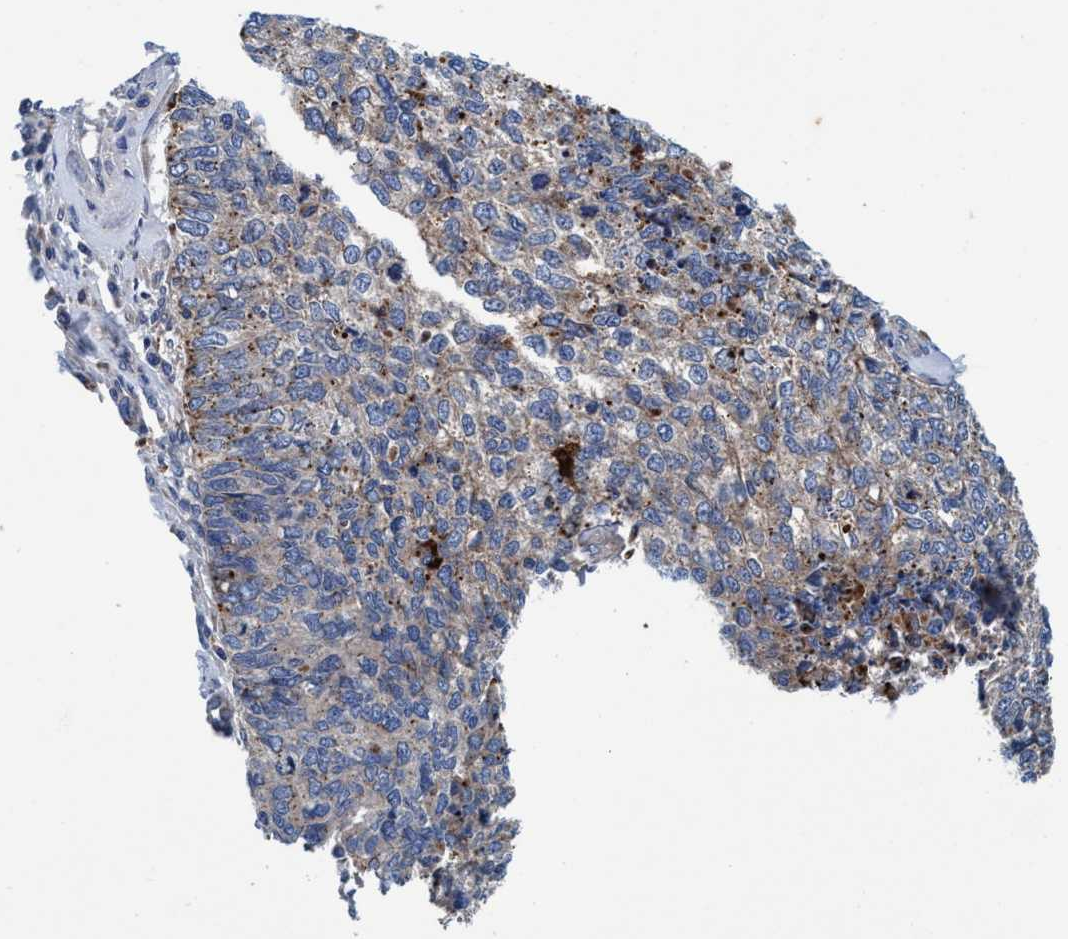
{"staining": {"intensity": "weak", "quantity": "<25%", "location": "cytoplasmic/membranous"}, "tissue": "cervical cancer", "cell_type": "Tumor cells", "image_type": "cancer", "snomed": [{"axis": "morphology", "description": "Squamous cell carcinoma, NOS"}, {"axis": "topography", "description": "Cervix"}], "caption": "IHC of cervical squamous cell carcinoma reveals no positivity in tumor cells.", "gene": "ENDOG", "patient": {"sex": "female", "age": 63}}